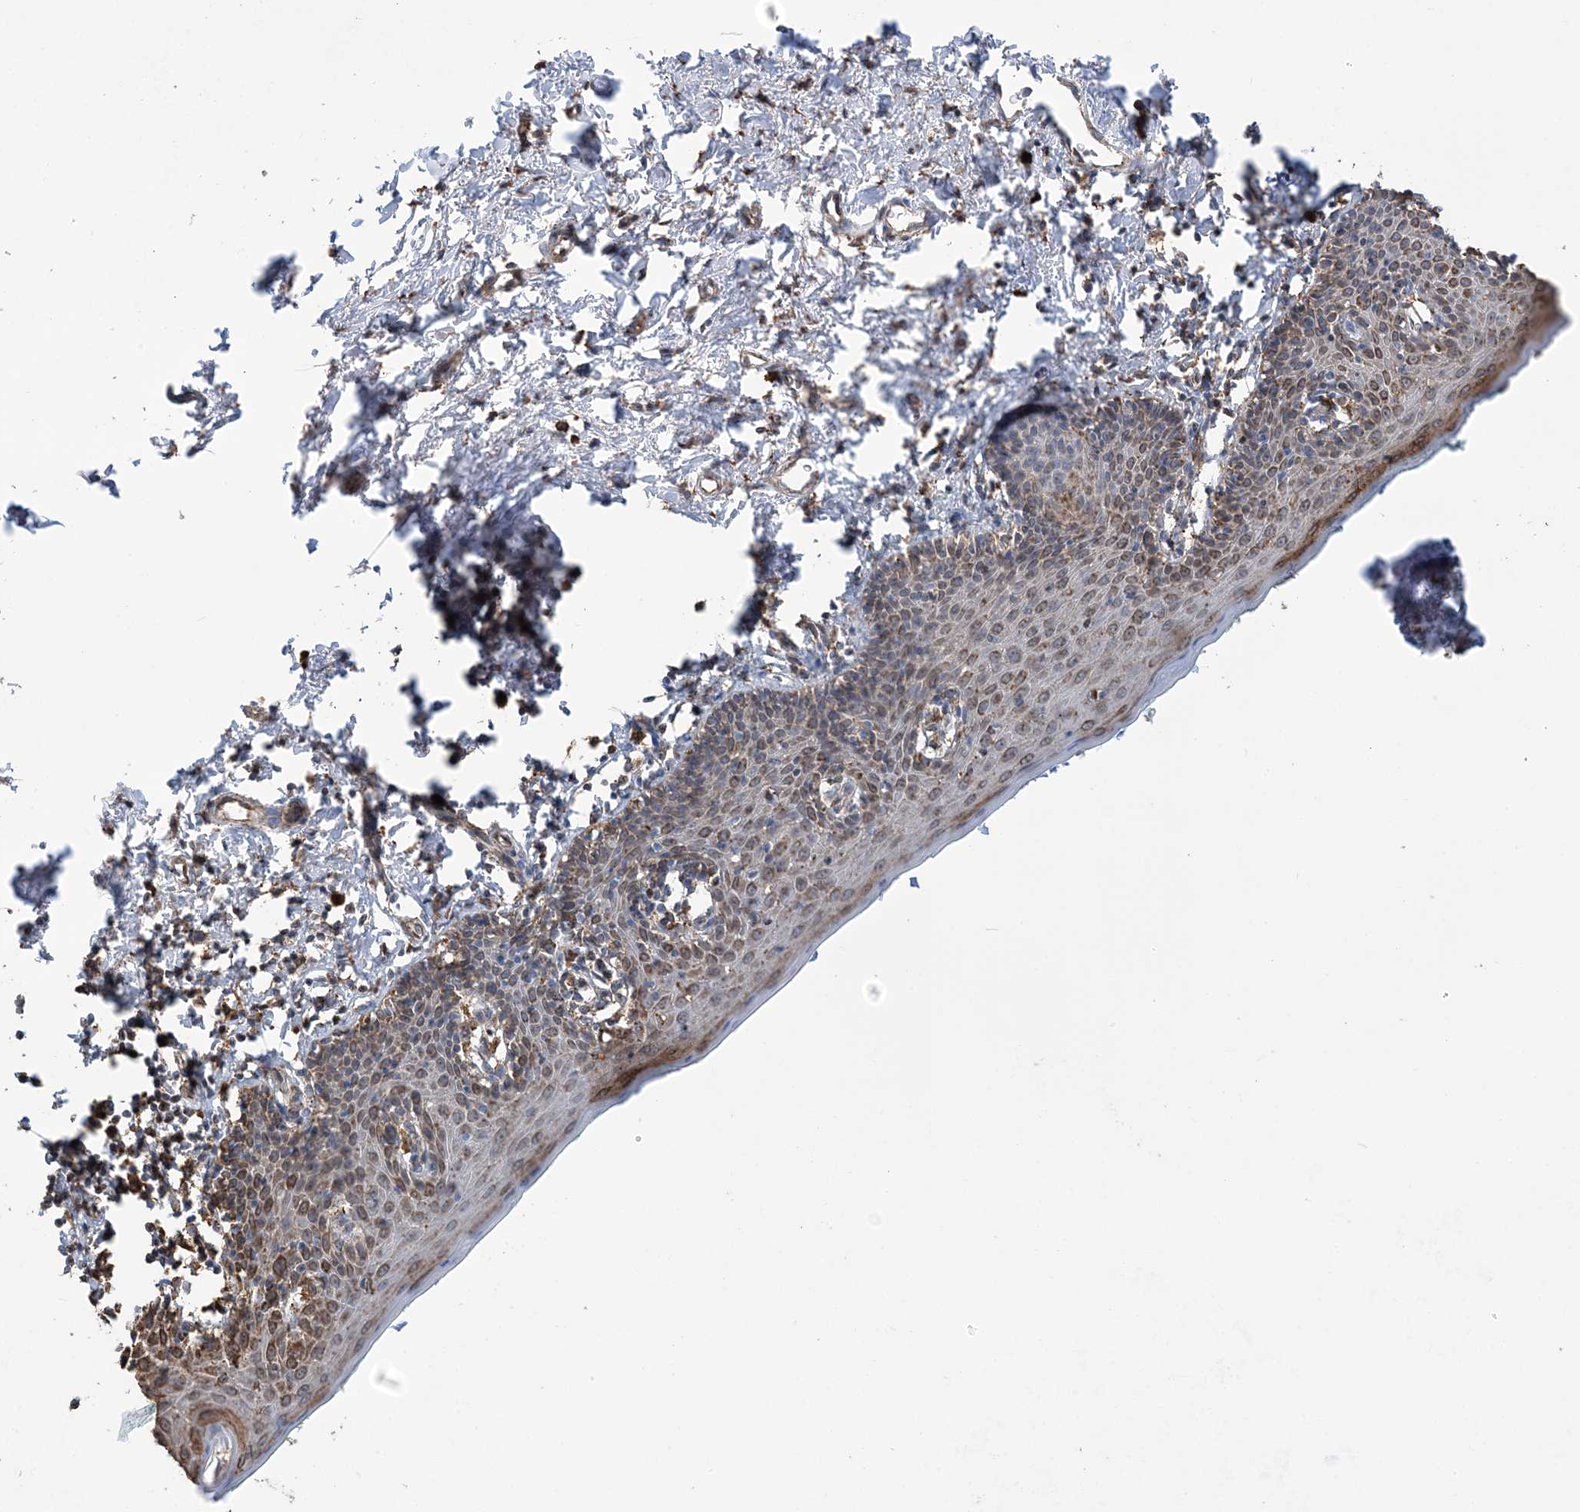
{"staining": {"intensity": "moderate", "quantity": ">75%", "location": "cytoplasmic/membranous,nuclear"}, "tissue": "skin", "cell_type": "Epidermal cells", "image_type": "normal", "snomed": [{"axis": "morphology", "description": "Normal tissue, NOS"}, {"axis": "topography", "description": "Vulva"}], "caption": "Epidermal cells show moderate cytoplasmic/membranous,nuclear staining in about >75% of cells in normal skin. Nuclei are stained in blue.", "gene": "WDR12", "patient": {"sex": "female", "age": 66}}